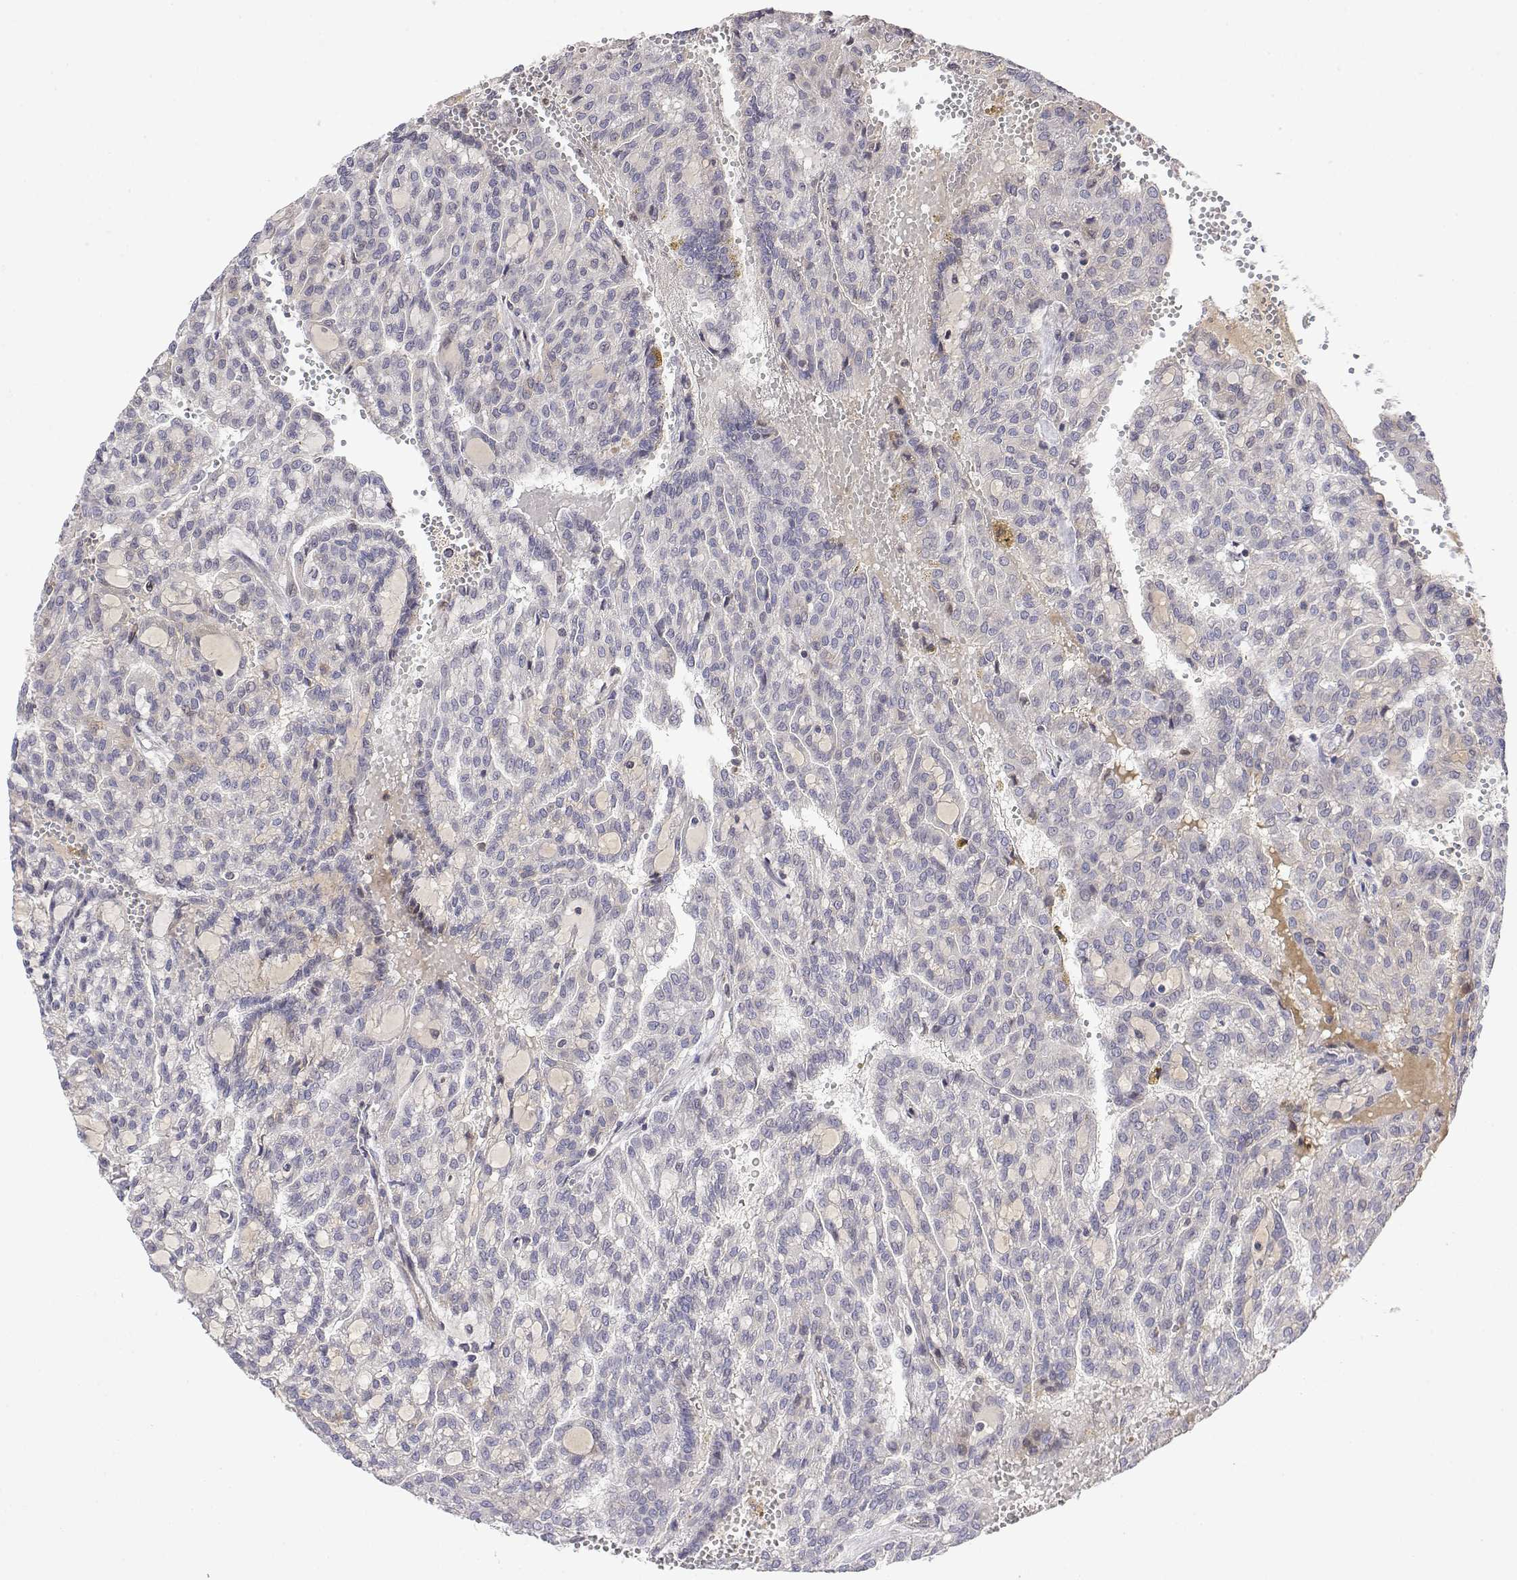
{"staining": {"intensity": "negative", "quantity": "none", "location": "none"}, "tissue": "renal cancer", "cell_type": "Tumor cells", "image_type": "cancer", "snomed": [{"axis": "morphology", "description": "Adenocarcinoma, NOS"}, {"axis": "topography", "description": "Kidney"}], "caption": "Immunohistochemical staining of human adenocarcinoma (renal) reveals no significant staining in tumor cells.", "gene": "IGFBP4", "patient": {"sex": "male", "age": 63}}